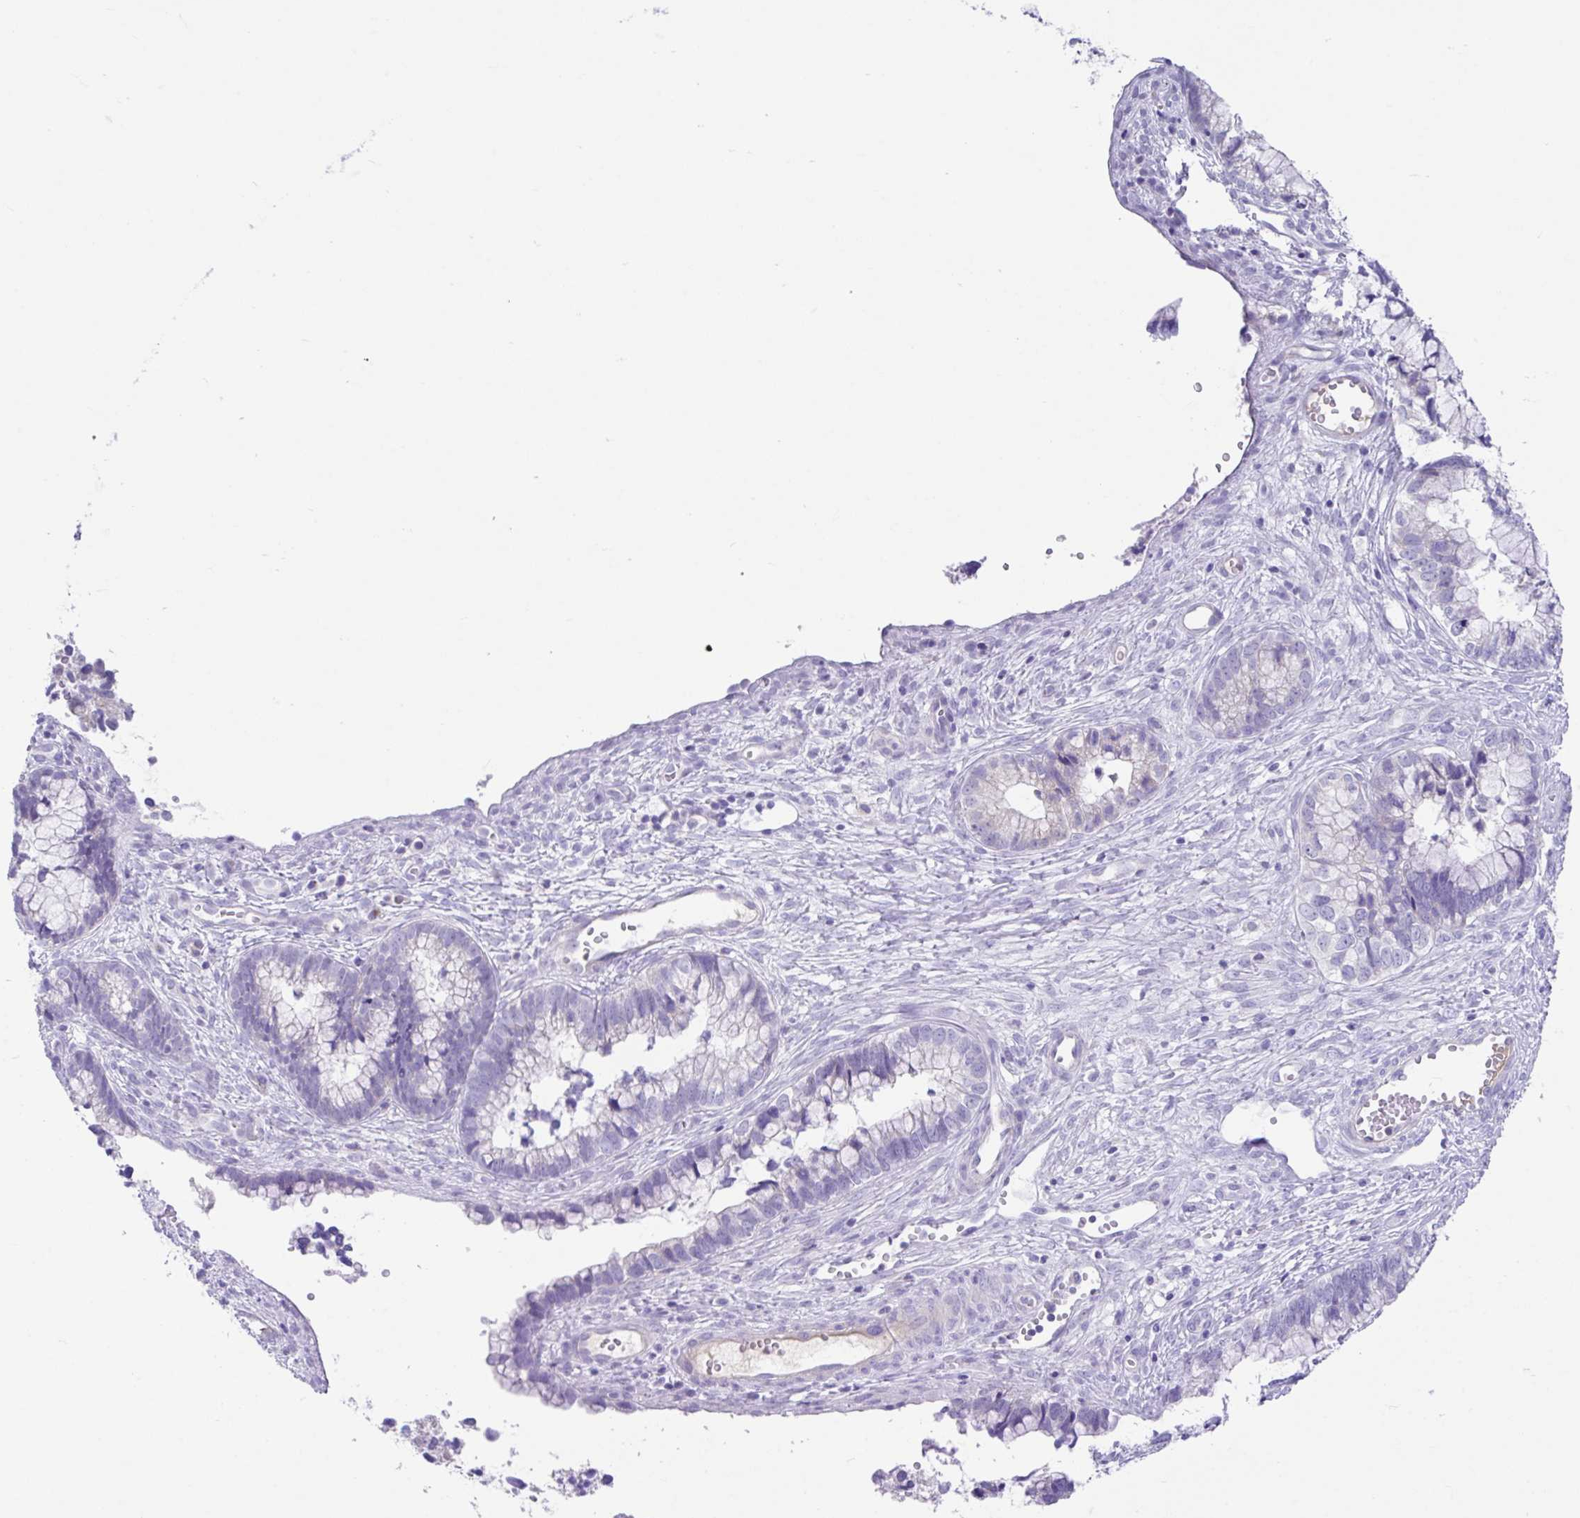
{"staining": {"intensity": "negative", "quantity": "none", "location": "none"}, "tissue": "cervical cancer", "cell_type": "Tumor cells", "image_type": "cancer", "snomed": [{"axis": "morphology", "description": "Adenocarcinoma, NOS"}, {"axis": "topography", "description": "Cervix"}], "caption": "IHC of human cervical cancer exhibits no staining in tumor cells.", "gene": "CCSAP", "patient": {"sex": "female", "age": 44}}